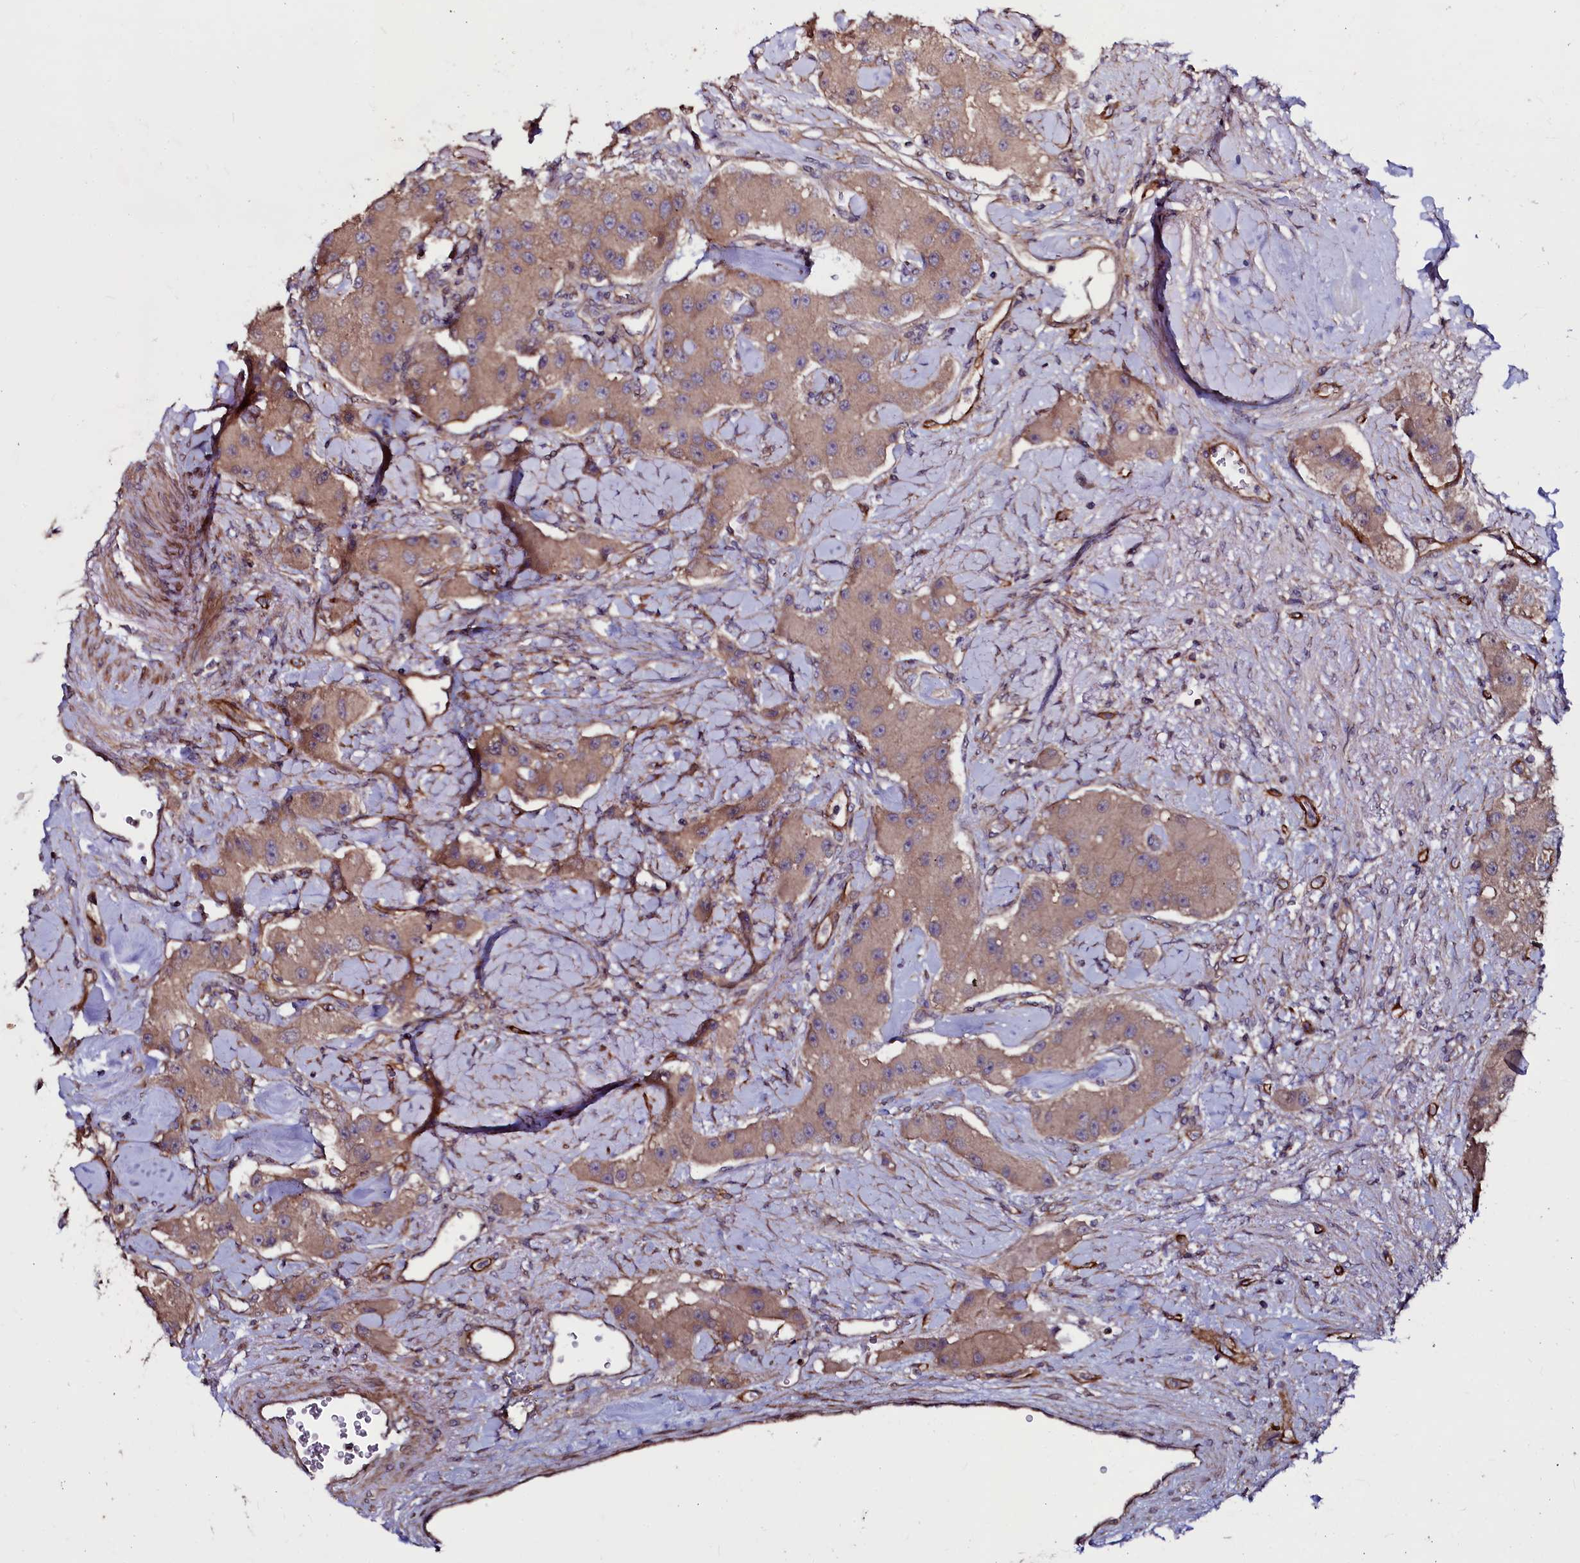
{"staining": {"intensity": "moderate", "quantity": ">75%", "location": "cytoplasmic/membranous"}, "tissue": "carcinoid", "cell_type": "Tumor cells", "image_type": "cancer", "snomed": [{"axis": "morphology", "description": "Carcinoid, malignant, NOS"}, {"axis": "topography", "description": "Pancreas"}], "caption": "Human carcinoid stained with a brown dye exhibits moderate cytoplasmic/membranous positive expression in approximately >75% of tumor cells.", "gene": "USPL1", "patient": {"sex": "male", "age": 41}}